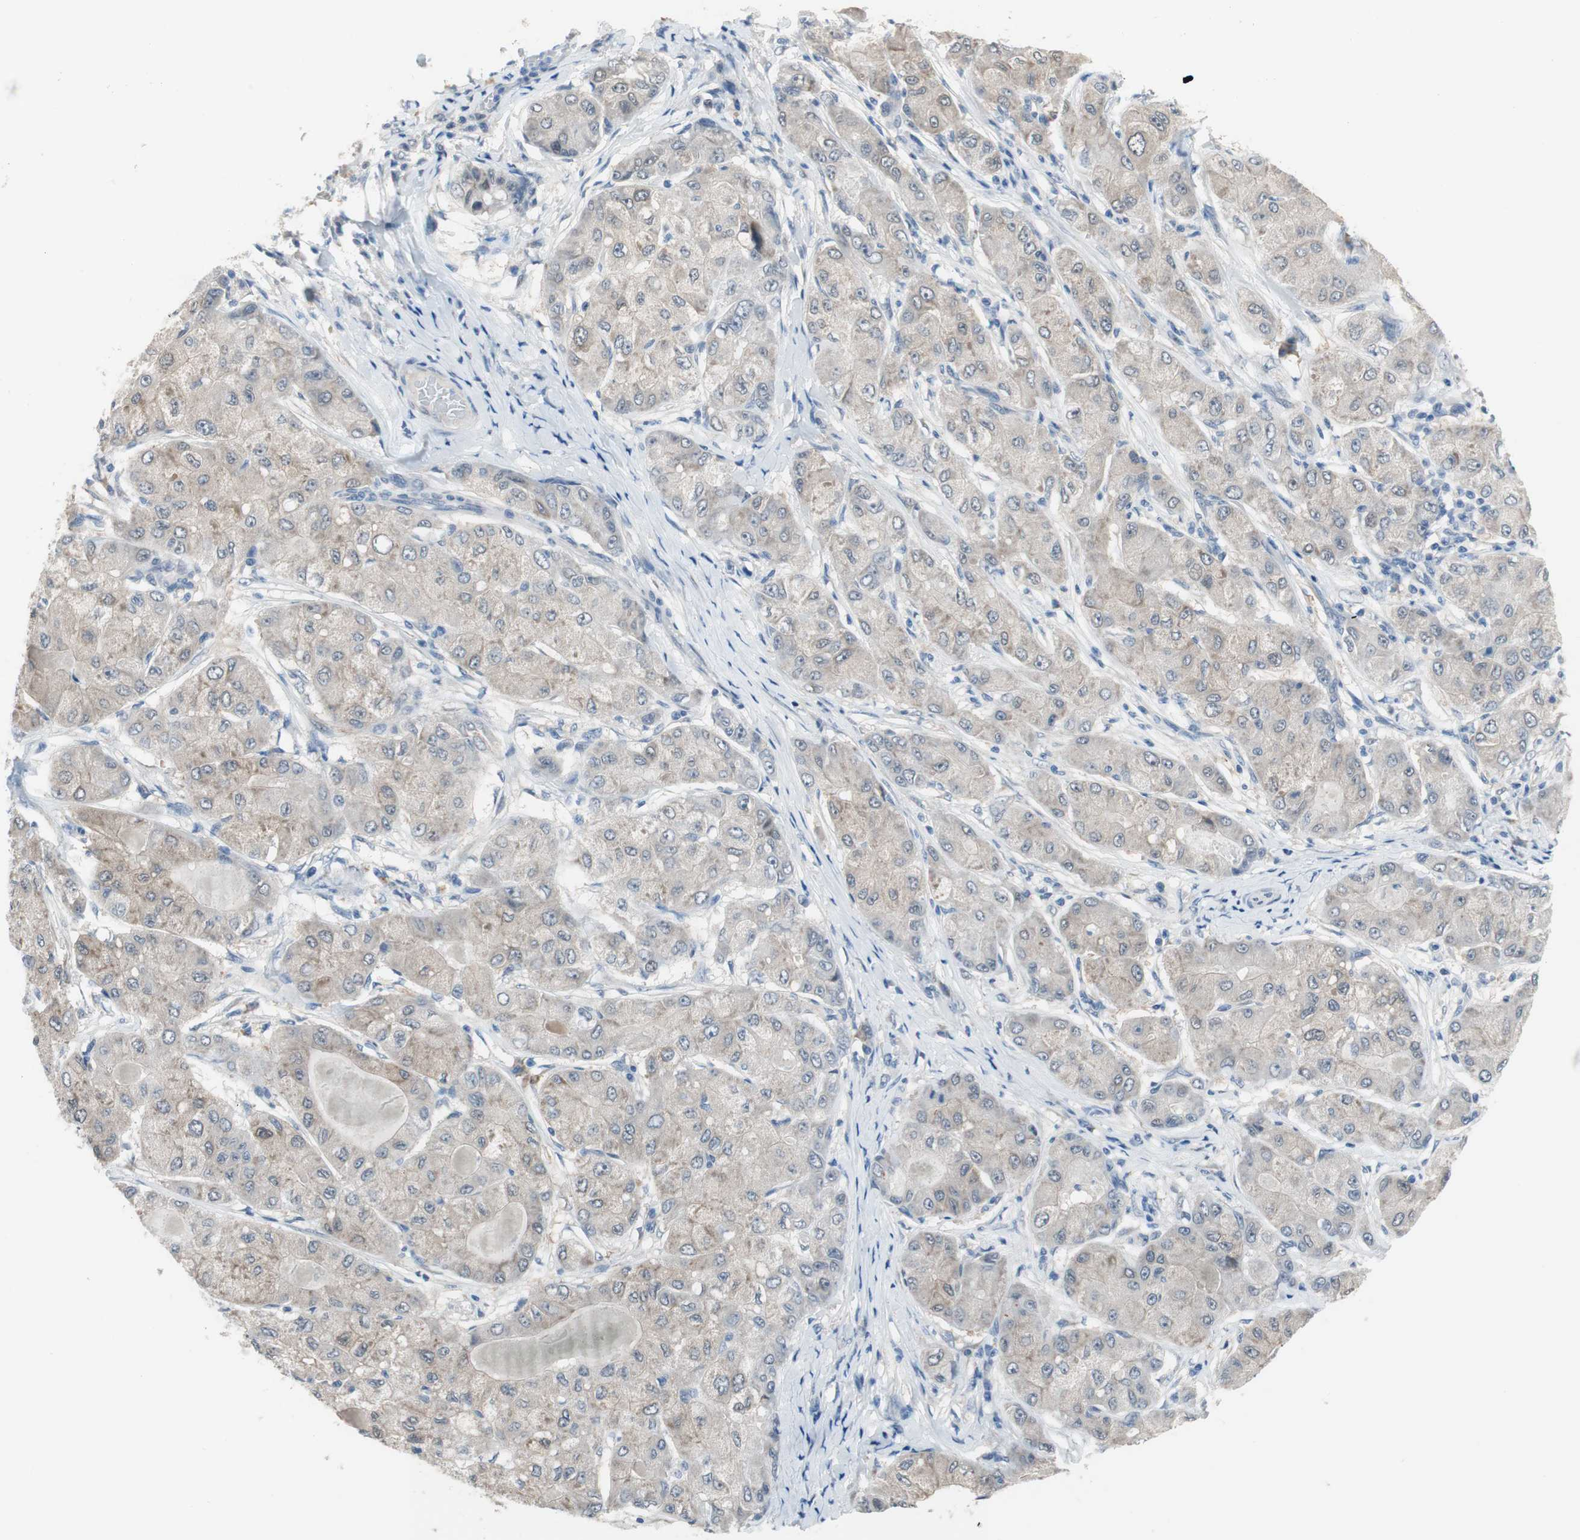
{"staining": {"intensity": "weak", "quantity": "25%-75%", "location": "cytoplasmic/membranous"}, "tissue": "liver cancer", "cell_type": "Tumor cells", "image_type": "cancer", "snomed": [{"axis": "morphology", "description": "Carcinoma, Hepatocellular, NOS"}, {"axis": "topography", "description": "Liver"}], "caption": "Immunohistochemistry (DAB) staining of human hepatocellular carcinoma (liver) demonstrates weak cytoplasmic/membranous protein staining in approximately 25%-75% of tumor cells.", "gene": "GRHL1", "patient": {"sex": "male", "age": 80}}